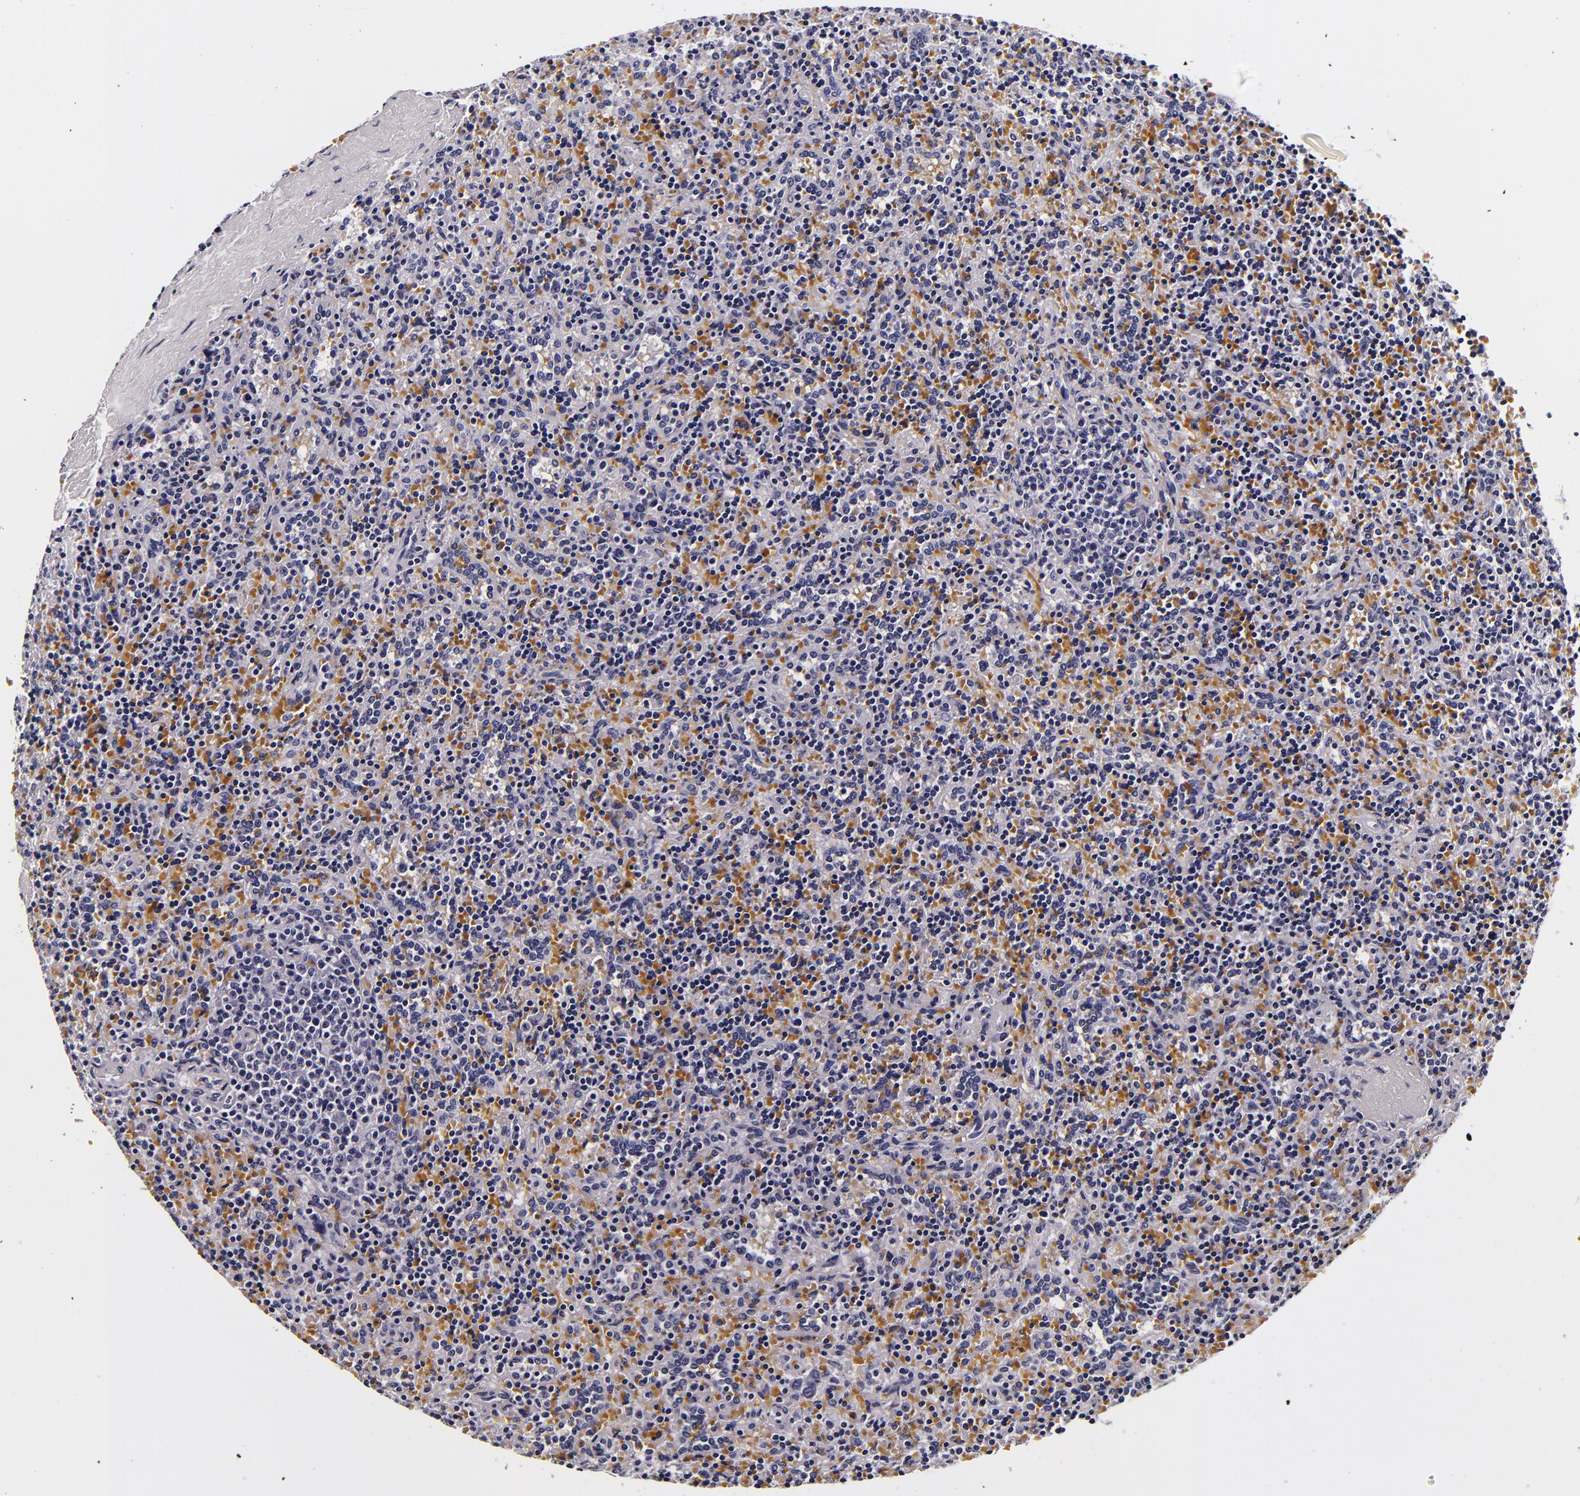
{"staining": {"intensity": "negative", "quantity": "none", "location": "none"}, "tissue": "lymphoma", "cell_type": "Tumor cells", "image_type": "cancer", "snomed": [{"axis": "morphology", "description": "Malignant lymphoma, non-Hodgkin's type, Low grade"}, {"axis": "topography", "description": "Spleen"}], "caption": "IHC histopathology image of human low-grade malignant lymphoma, non-Hodgkin's type stained for a protein (brown), which demonstrates no staining in tumor cells.", "gene": "FBN1", "patient": {"sex": "male", "age": 67}}